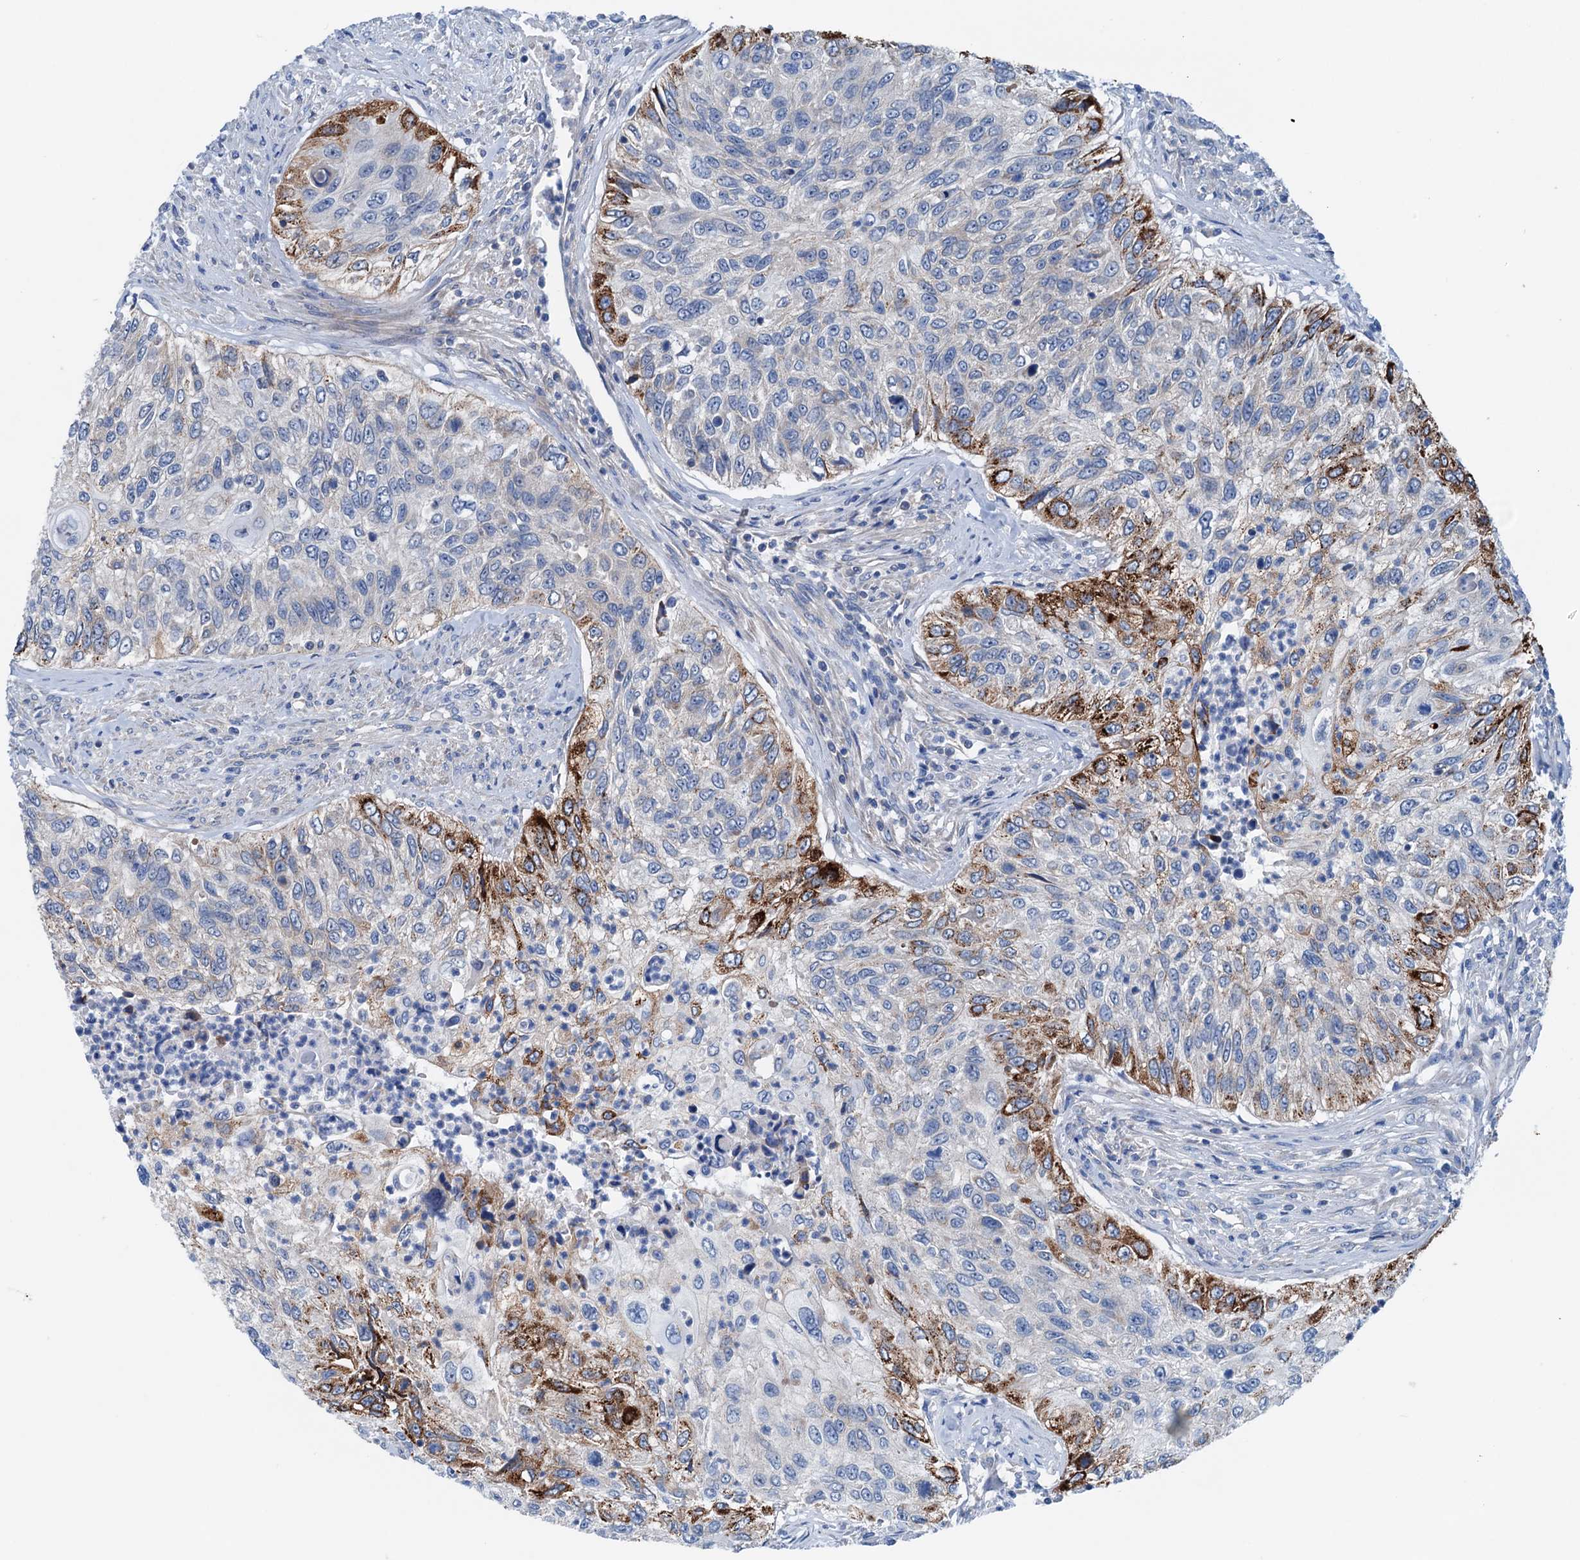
{"staining": {"intensity": "strong", "quantity": "<25%", "location": "cytoplasmic/membranous"}, "tissue": "urothelial cancer", "cell_type": "Tumor cells", "image_type": "cancer", "snomed": [{"axis": "morphology", "description": "Urothelial carcinoma, High grade"}, {"axis": "topography", "description": "Urinary bladder"}], "caption": "Protein expression analysis of urothelial cancer reveals strong cytoplasmic/membranous staining in about <25% of tumor cells. (DAB (3,3'-diaminobenzidine) IHC, brown staining for protein, blue staining for nuclei).", "gene": "KNDC1", "patient": {"sex": "female", "age": 60}}